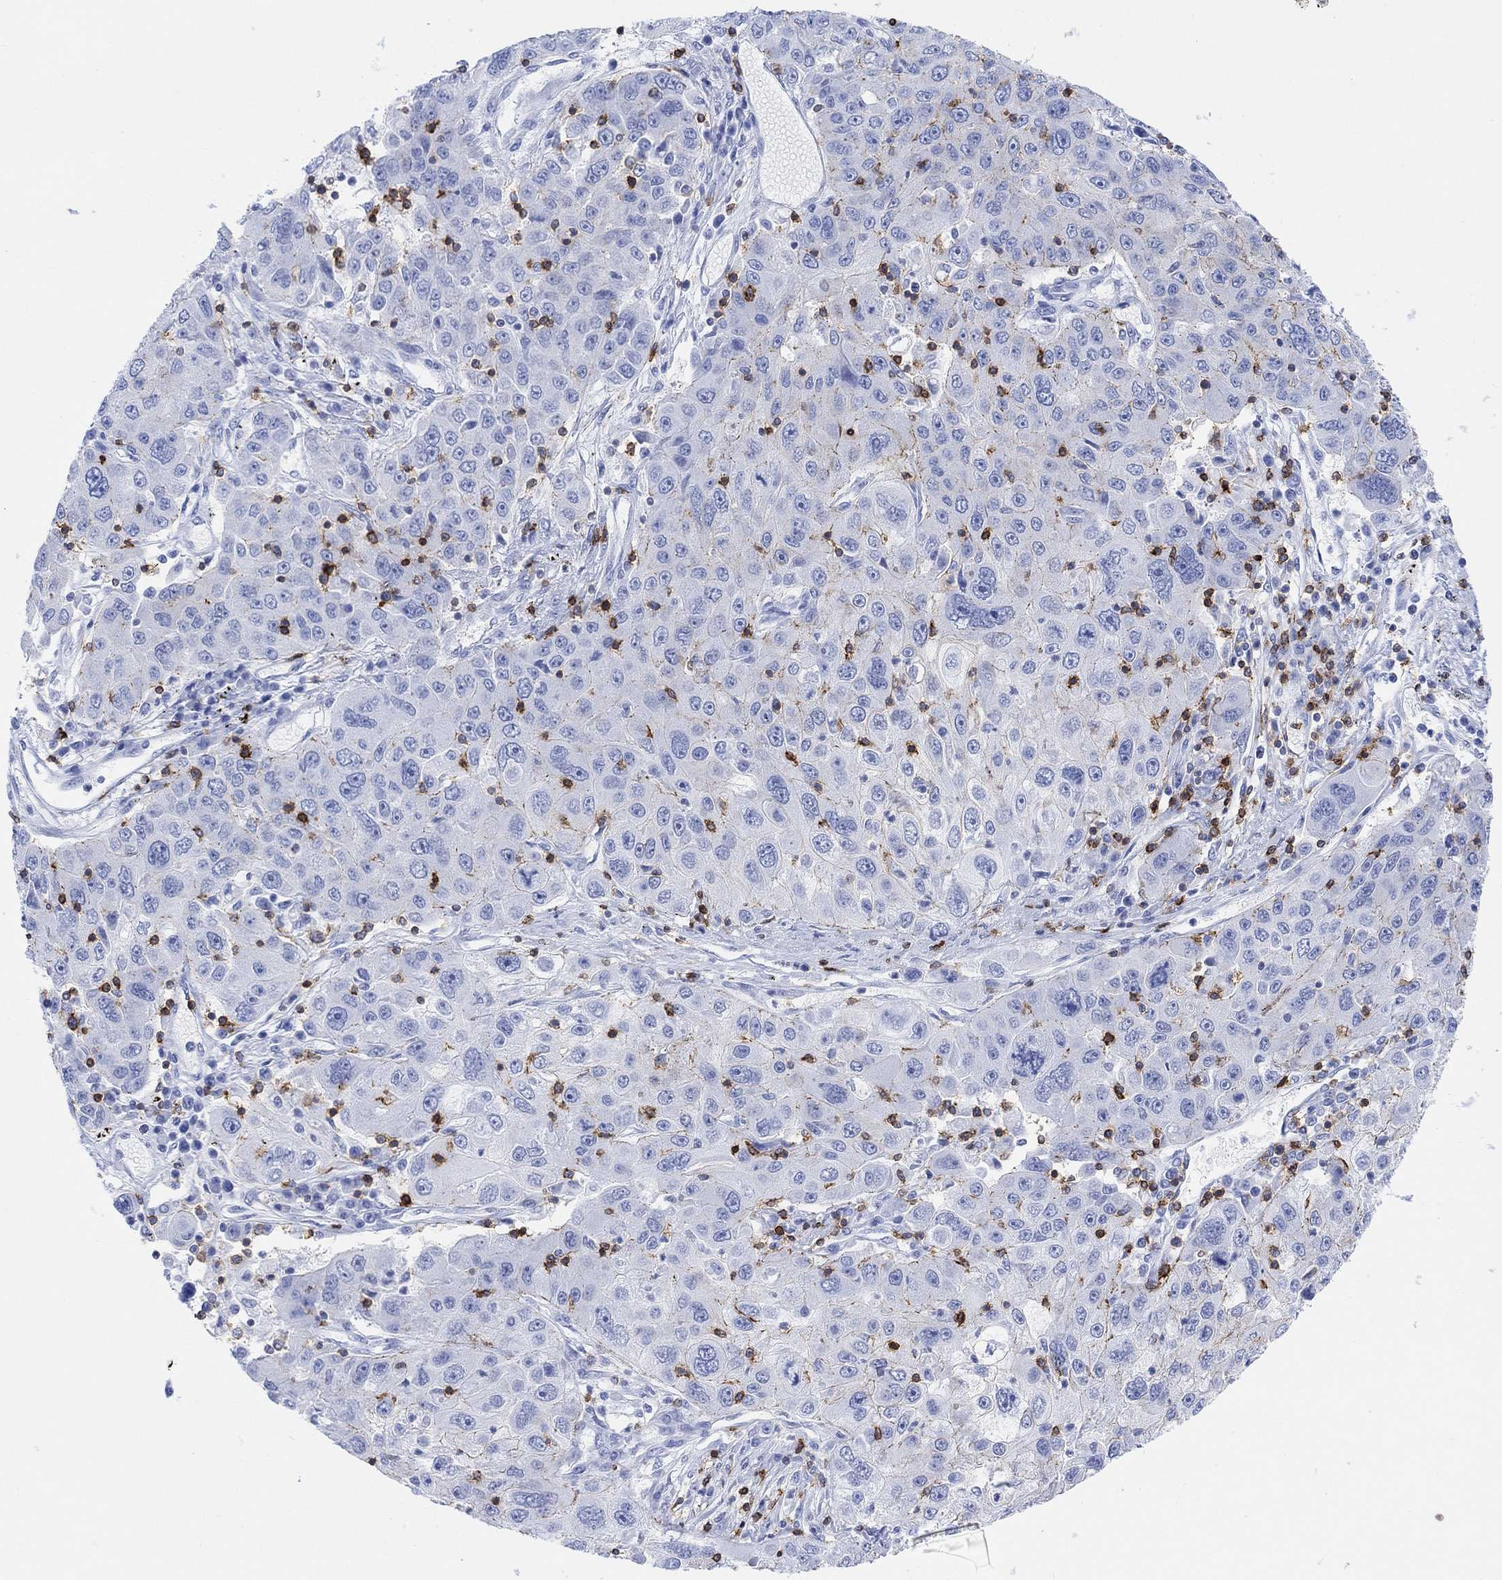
{"staining": {"intensity": "negative", "quantity": "none", "location": "none"}, "tissue": "stomach cancer", "cell_type": "Tumor cells", "image_type": "cancer", "snomed": [{"axis": "morphology", "description": "Adenocarcinoma, NOS"}, {"axis": "topography", "description": "Stomach"}], "caption": "Immunohistochemistry (IHC) histopathology image of human stomach cancer stained for a protein (brown), which reveals no positivity in tumor cells.", "gene": "GPR65", "patient": {"sex": "male", "age": 56}}